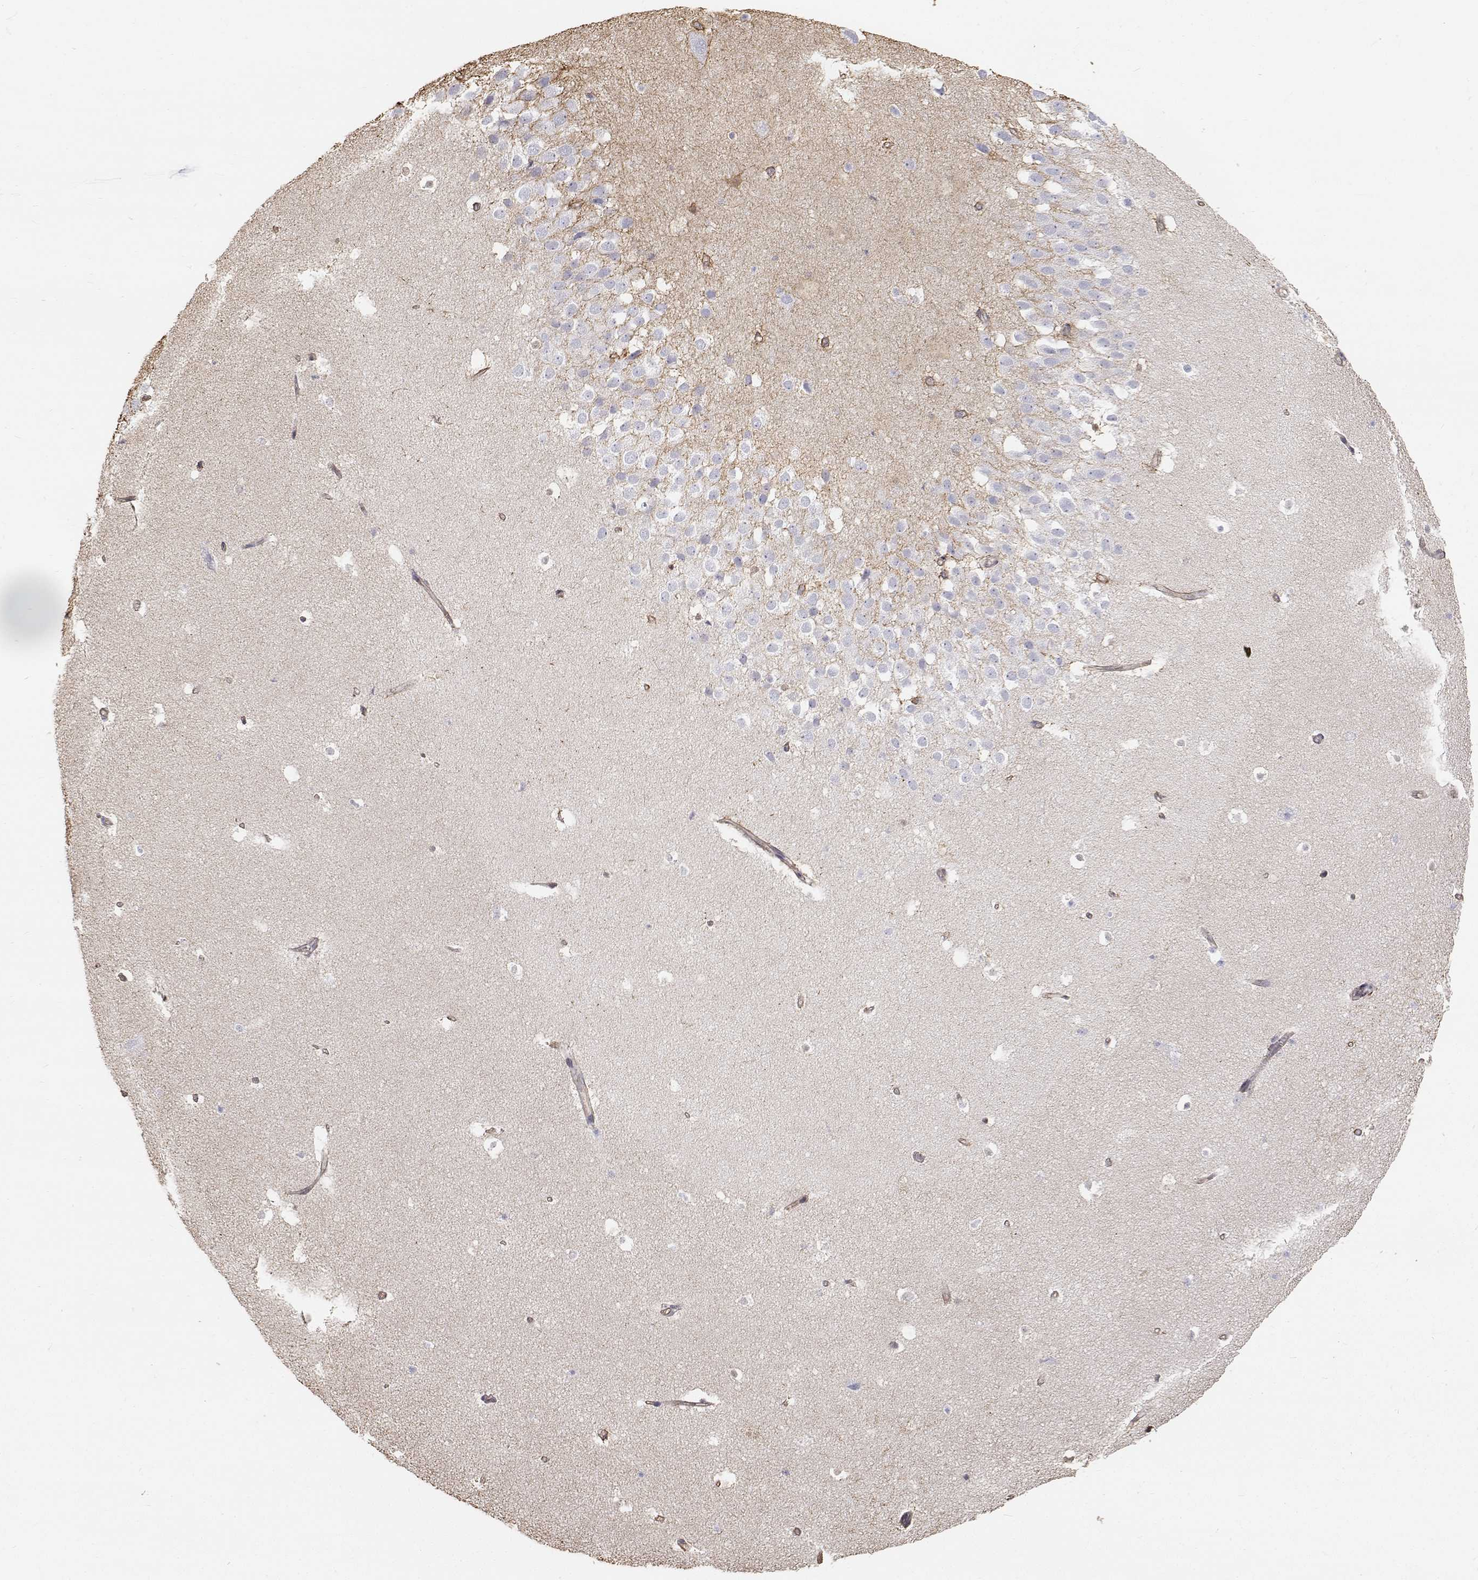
{"staining": {"intensity": "negative", "quantity": "none", "location": "none"}, "tissue": "hippocampus", "cell_type": "Glial cells", "image_type": "normal", "snomed": [{"axis": "morphology", "description": "Normal tissue, NOS"}, {"axis": "topography", "description": "Hippocampus"}], "caption": "Glial cells show no significant protein expression in benign hippocampus. (Brightfield microscopy of DAB (3,3'-diaminobenzidine) immunohistochemistry (IHC) at high magnification).", "gene": "GSDMA", "patient": {"sex": "male", "age": 26}}